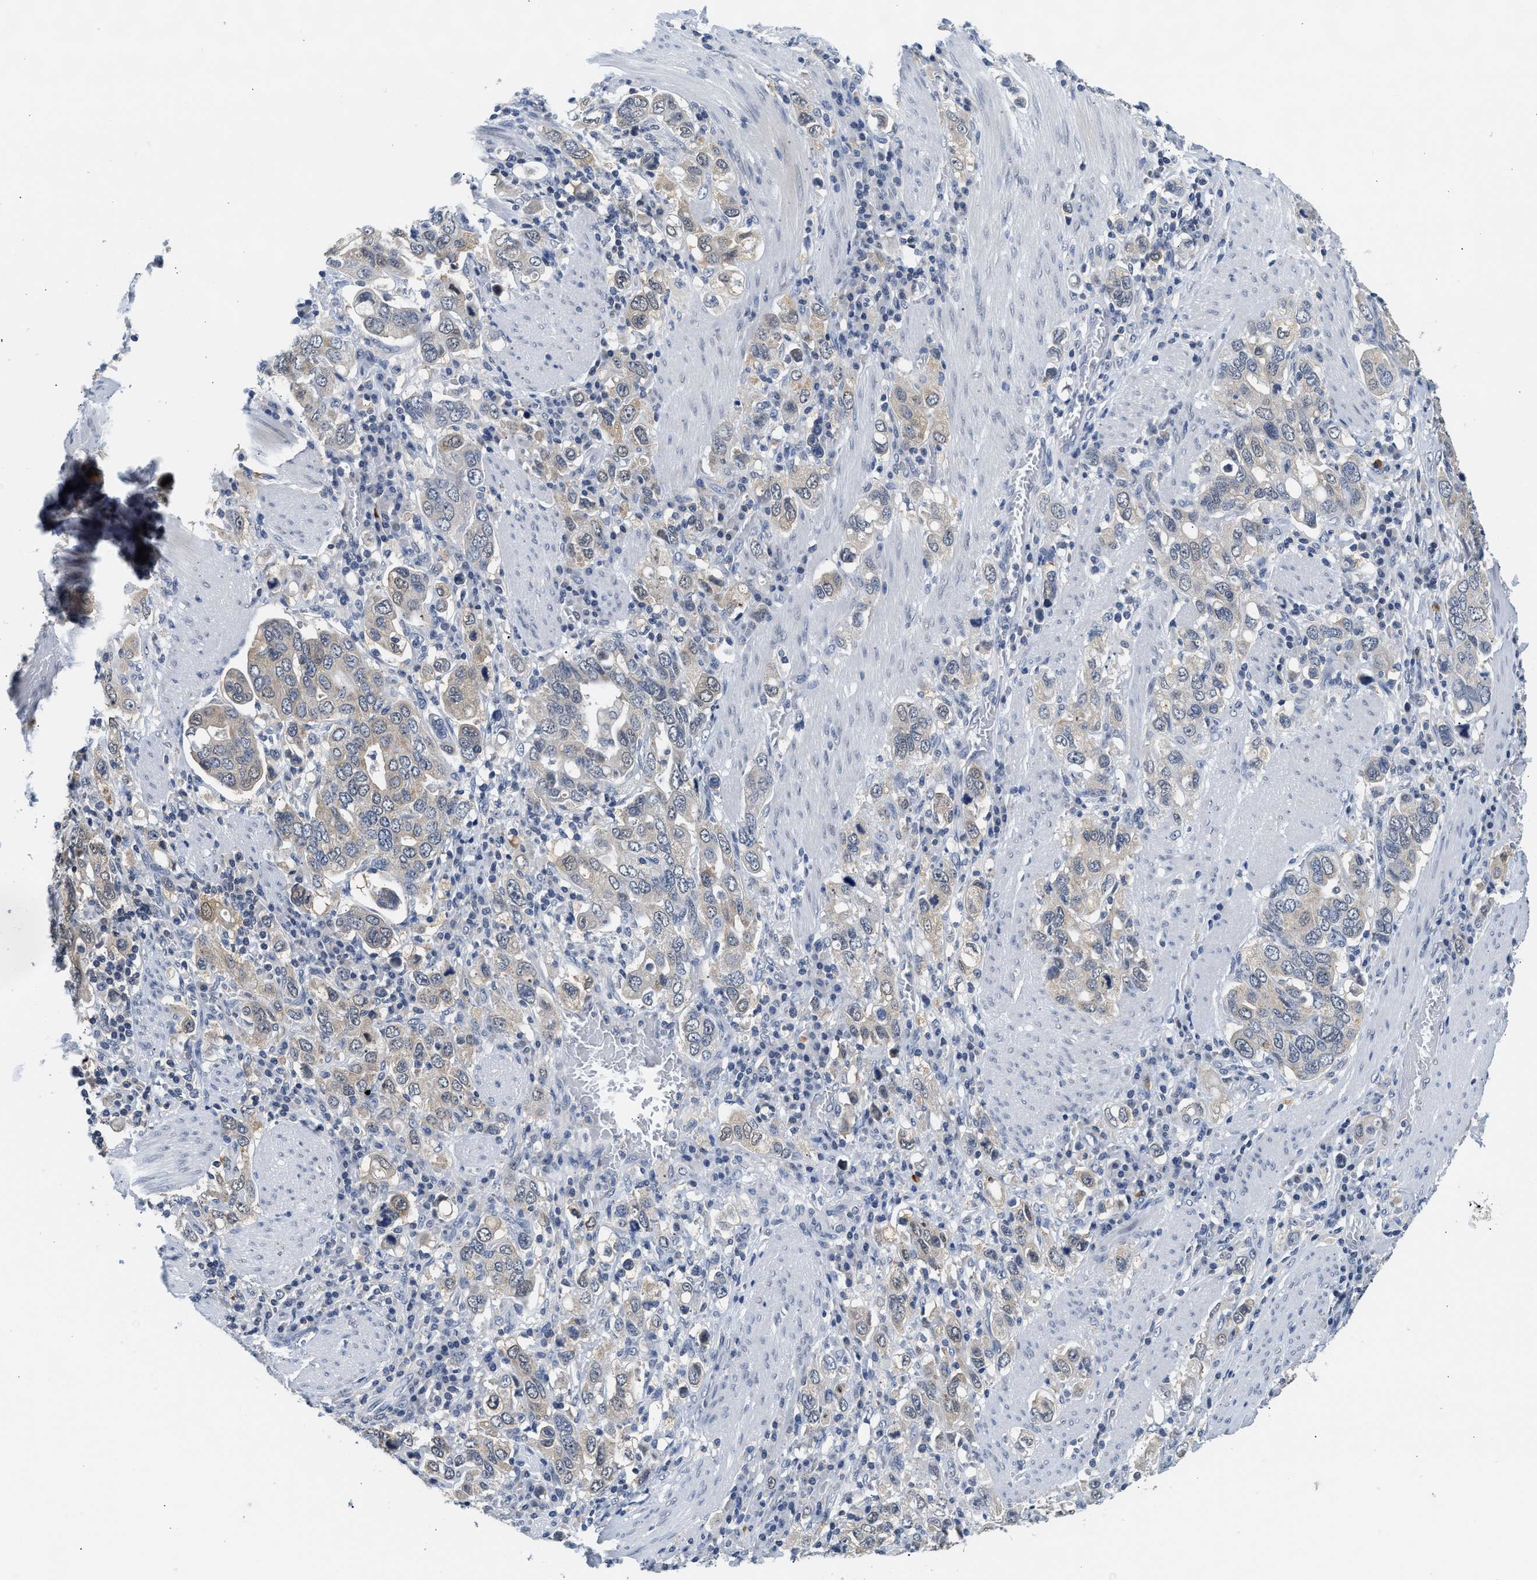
{"staining": {"intensity": "weak", "quantity": "25%-75%", "location": "cytoplasmic/membranous"}, "tissue": "stomach cancer", "cell_type": "Tumor cells", "image_type": "cancer", "snomed": [{"axis": "morphology", "description": "Adenocarcinoma, NOS"}, {"axis": "topography", "description": "Stomach, upper"}], "caption": "Tumor cells show low levels of weak cytoplasmic/membranous staining in approximately 25%-75% of cells in stomach cancer.", "gene": "PPM1L", "patient": {"sex": "male", "age": 62}}